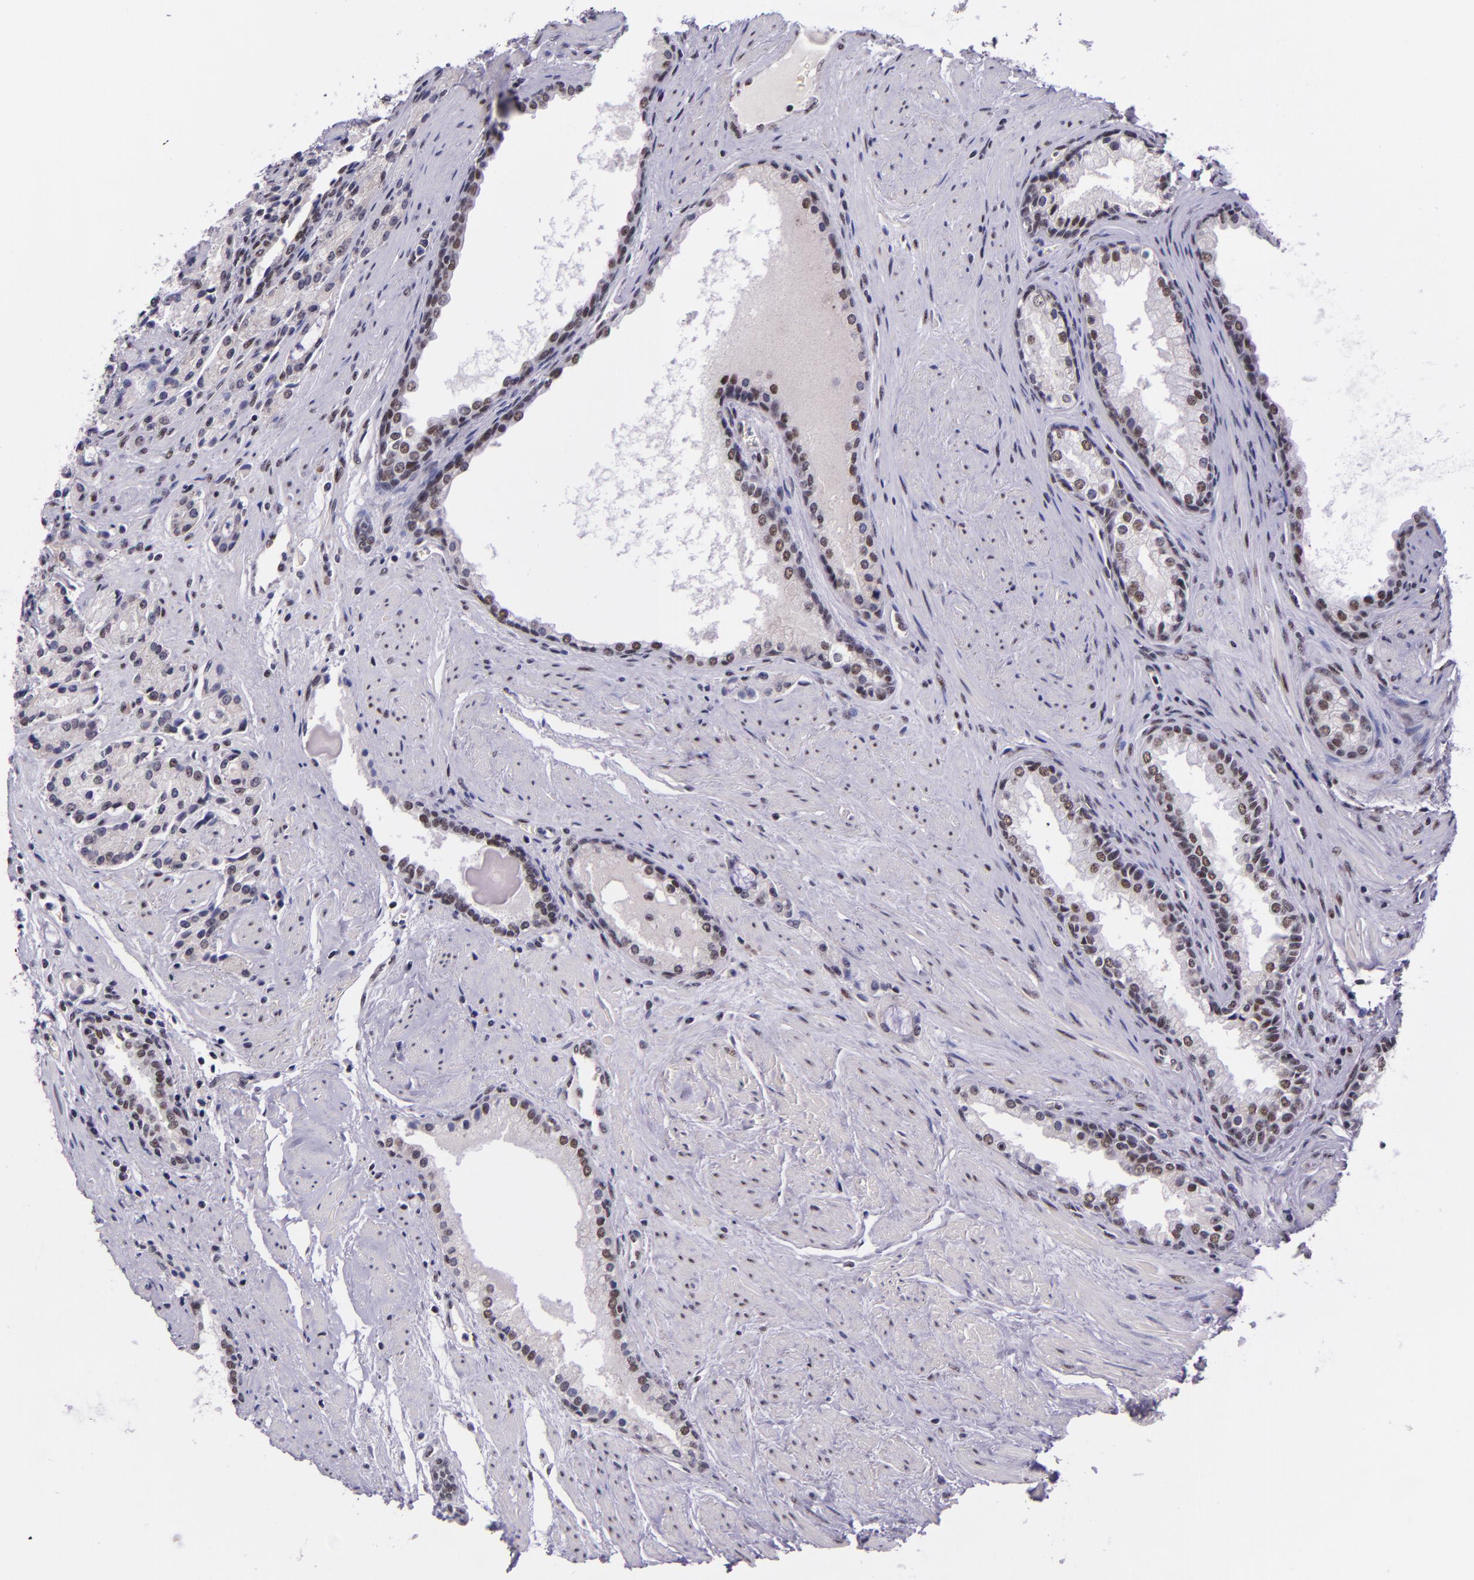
{"staining": {"intensity": "moderate", "quantity": "25%-75%", "location": "nuclear"}, "tissue": "prostate cancer", "cell_type": "Tumor cells", "image_type": "cancer", "snomed": [{"axis": "morphology", "description": "Adenocarcinoma, Medium grade"}, {"axis": "topography", "description": "Prostate"}], "caption": "This photomicrograph reveals prostate adenocarcinoma (medium-grade) stained with IHC to label a protein in brown. The nuclear of tumor cells show moderate positivity for the protein. Nuclei are counter-stained blue.", "gene": "GPKOW", "patient": {"sex": "male", "age": 72}}